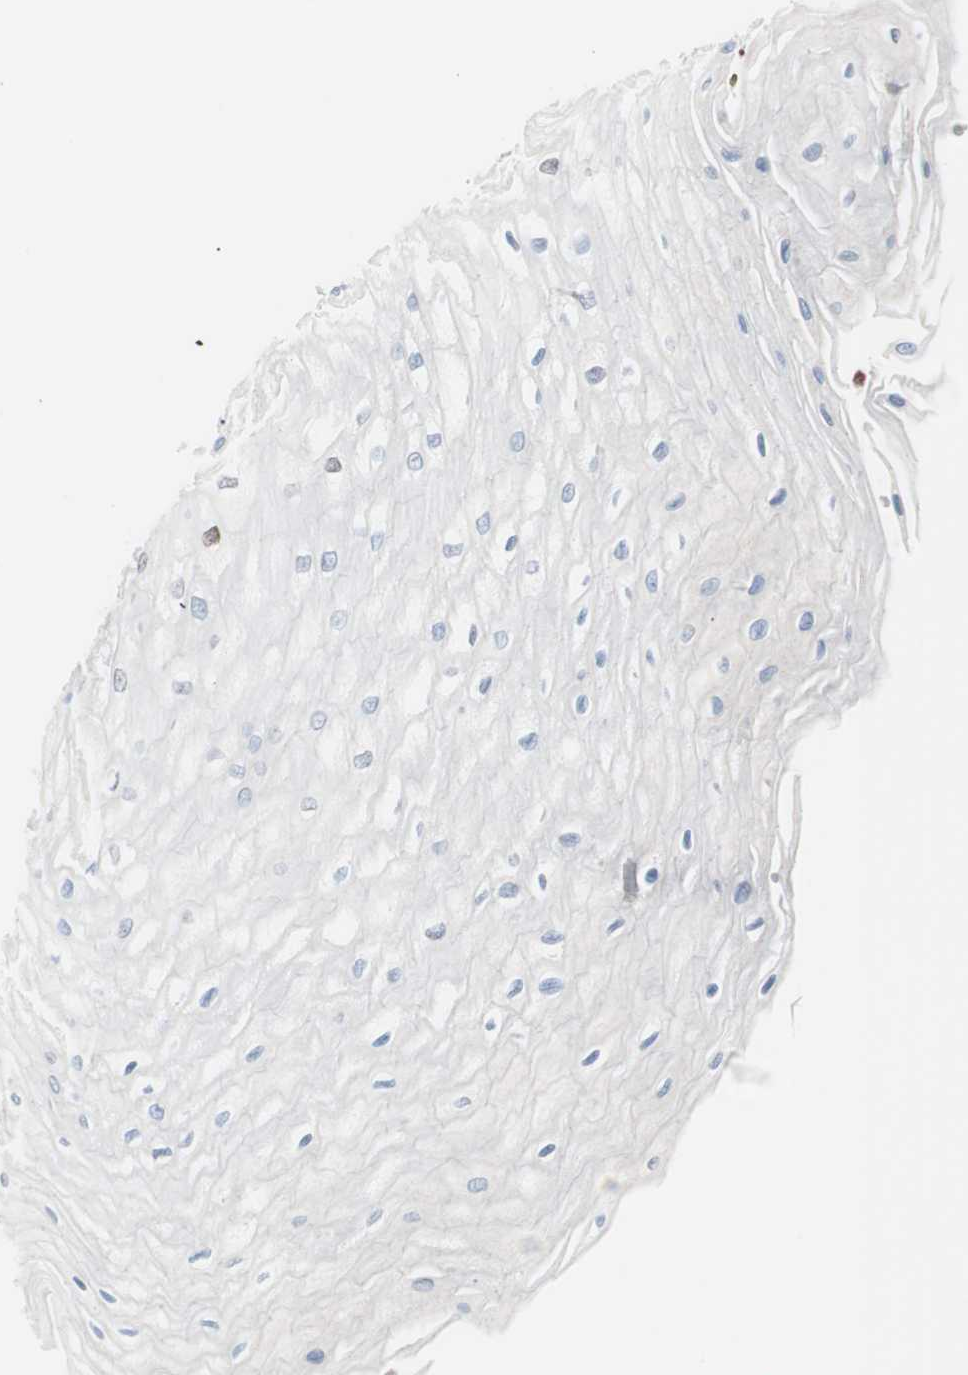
{"staining": {"intensity": "strong", "quantity": "25%-75%", "location": "nuclear"}, "tissue": "esophagus", "cell_type": "Squamous epithelial cells", "image_type": "normal", "snomed": [{"axis": "morphology", "description": "Normal tissue, NOS"}, {"axis": "morphology", "description": "Squamous cell carcinoma, NOS"}, {"axis": "topography", "description": "Esophagus"}], "caption": "Unremarkable esophagus reveals strong nuclear expression in approximately 25%-75% of squamous epithelial cells, visualized by immunohistochemistry. The staining was performed using DAB to visualize the protein expression in brown, while the nuclei were stained in blue with hematoxylin (Magnification: 20x).", "gene": "CEBPB", "patient": {"sex": "male", "age": 65}}